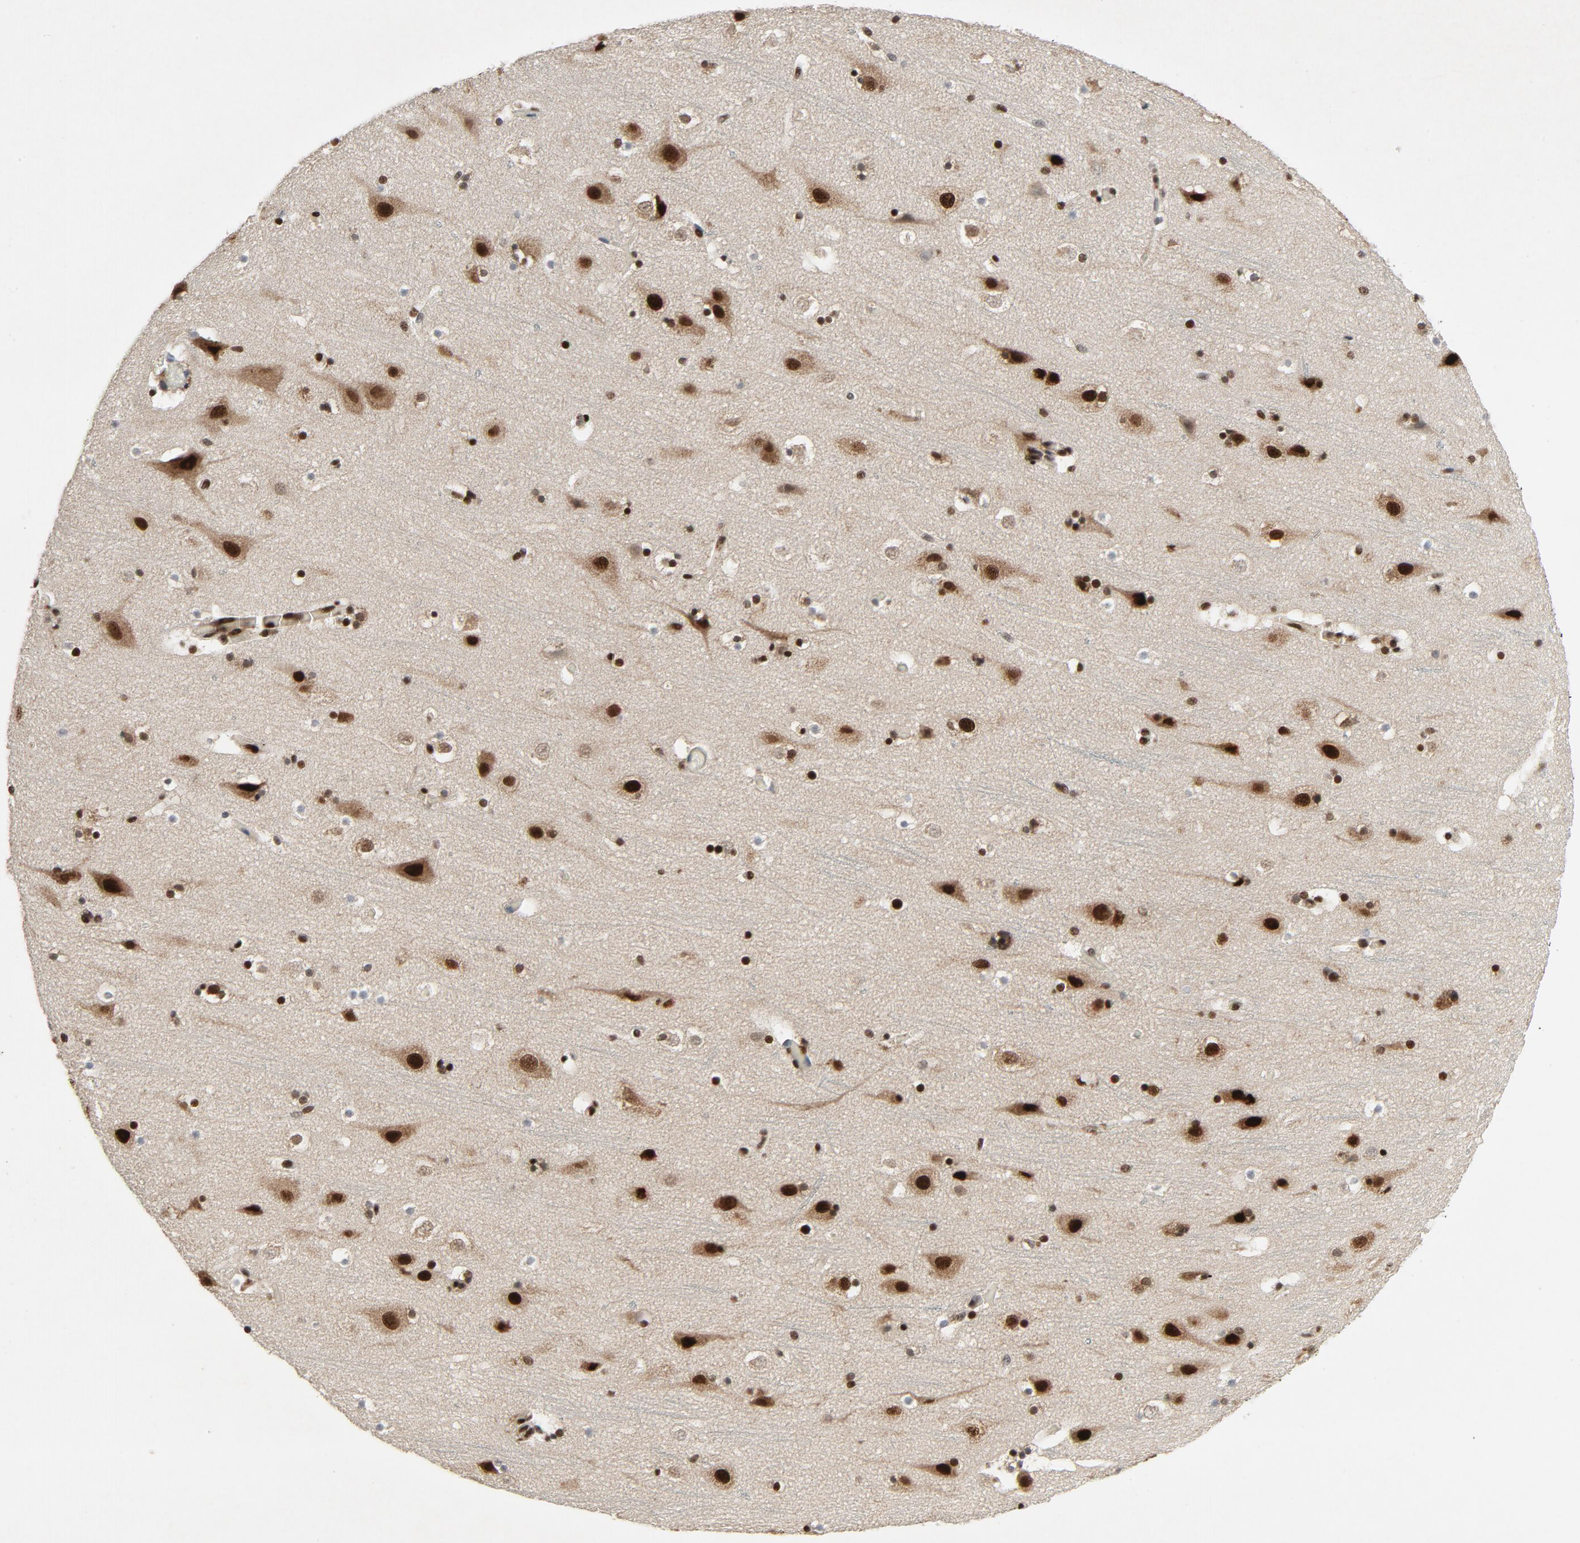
{"staining": {"intensity": "weak", "quantity": "25%-75%", "location": "cytoplasmic/membranous"}, "tissue": "cerebral cortex", "cell_type": "Endothelial cells", "image_type": "normal", "snomed": [{"axis": "morphology", "description": "Normal tissue, NOS"}, {"axis": "topography", "description": "Cerebral cortex"}], "caption": "Endothelial cells show low levels of weak cytoplasmic/membranous staining in approximately 25%-75% of cells in benign cerebral cortex.", "gene": "SMARCD1", "patient": {"sex": "male", "age": 45}}